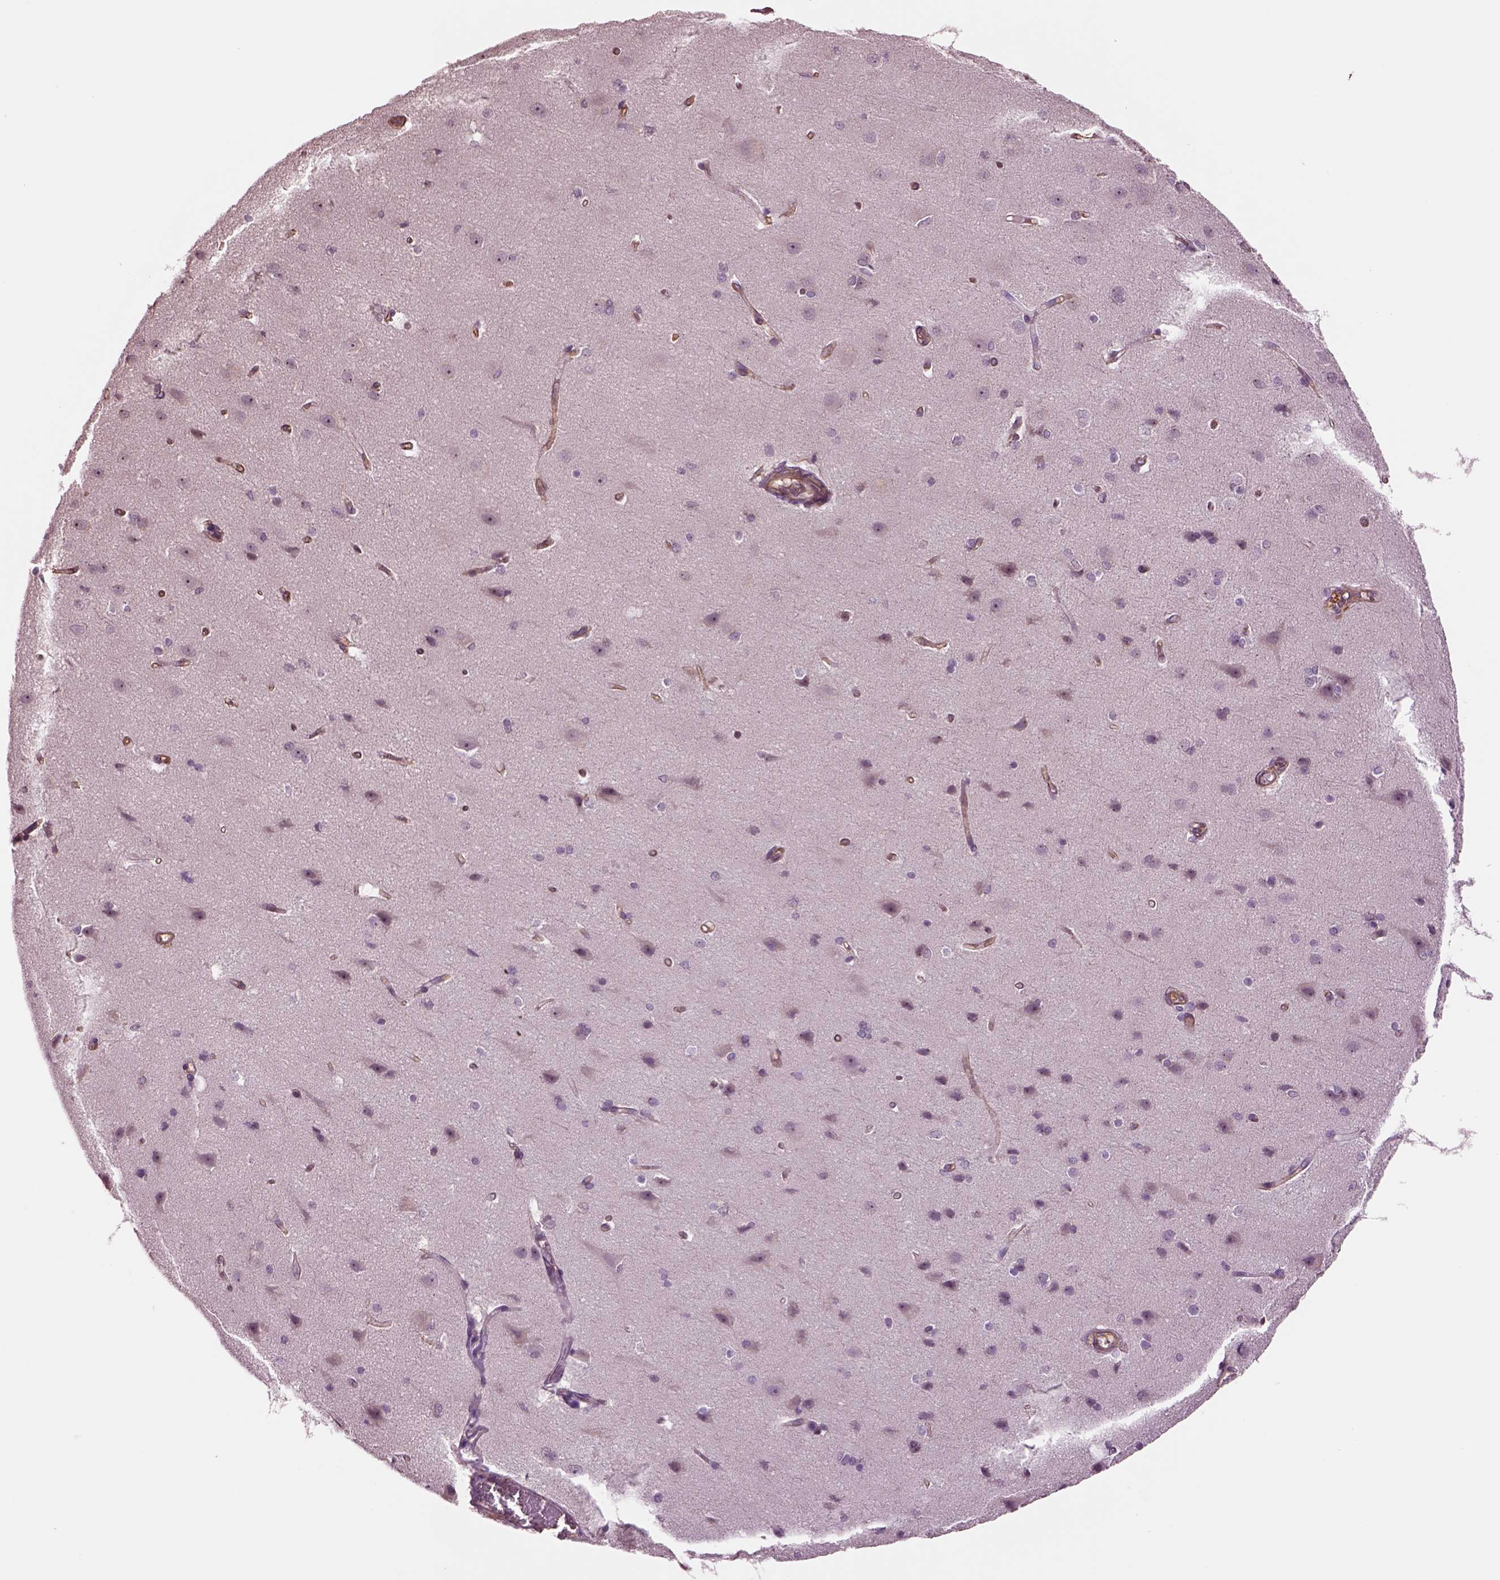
{"staining": {"intensity": "moderate", "quantity": ">75%", "location": "cytoplasmic/membranous"}, "tissue": "cerebral cortex", "cell_type": "Endothelial cells", "image_type": "normal", "snomed": [{"axis": "morphology", "description": "Normal tissue, NOS"}, {"axis": "topography", "description": "Cerebral cortex"}], "caption": "DAB (3,3'-diaminobenzidine) immunohistochemical staining of normal human cerebral cortex displays moderate cytoplasmic/membranous protein staining in about >75% of endothelial cells. Nuclei are stained in blue.", "gene": "HTR1B", "patient": {"sex": "male", "age": 37}}